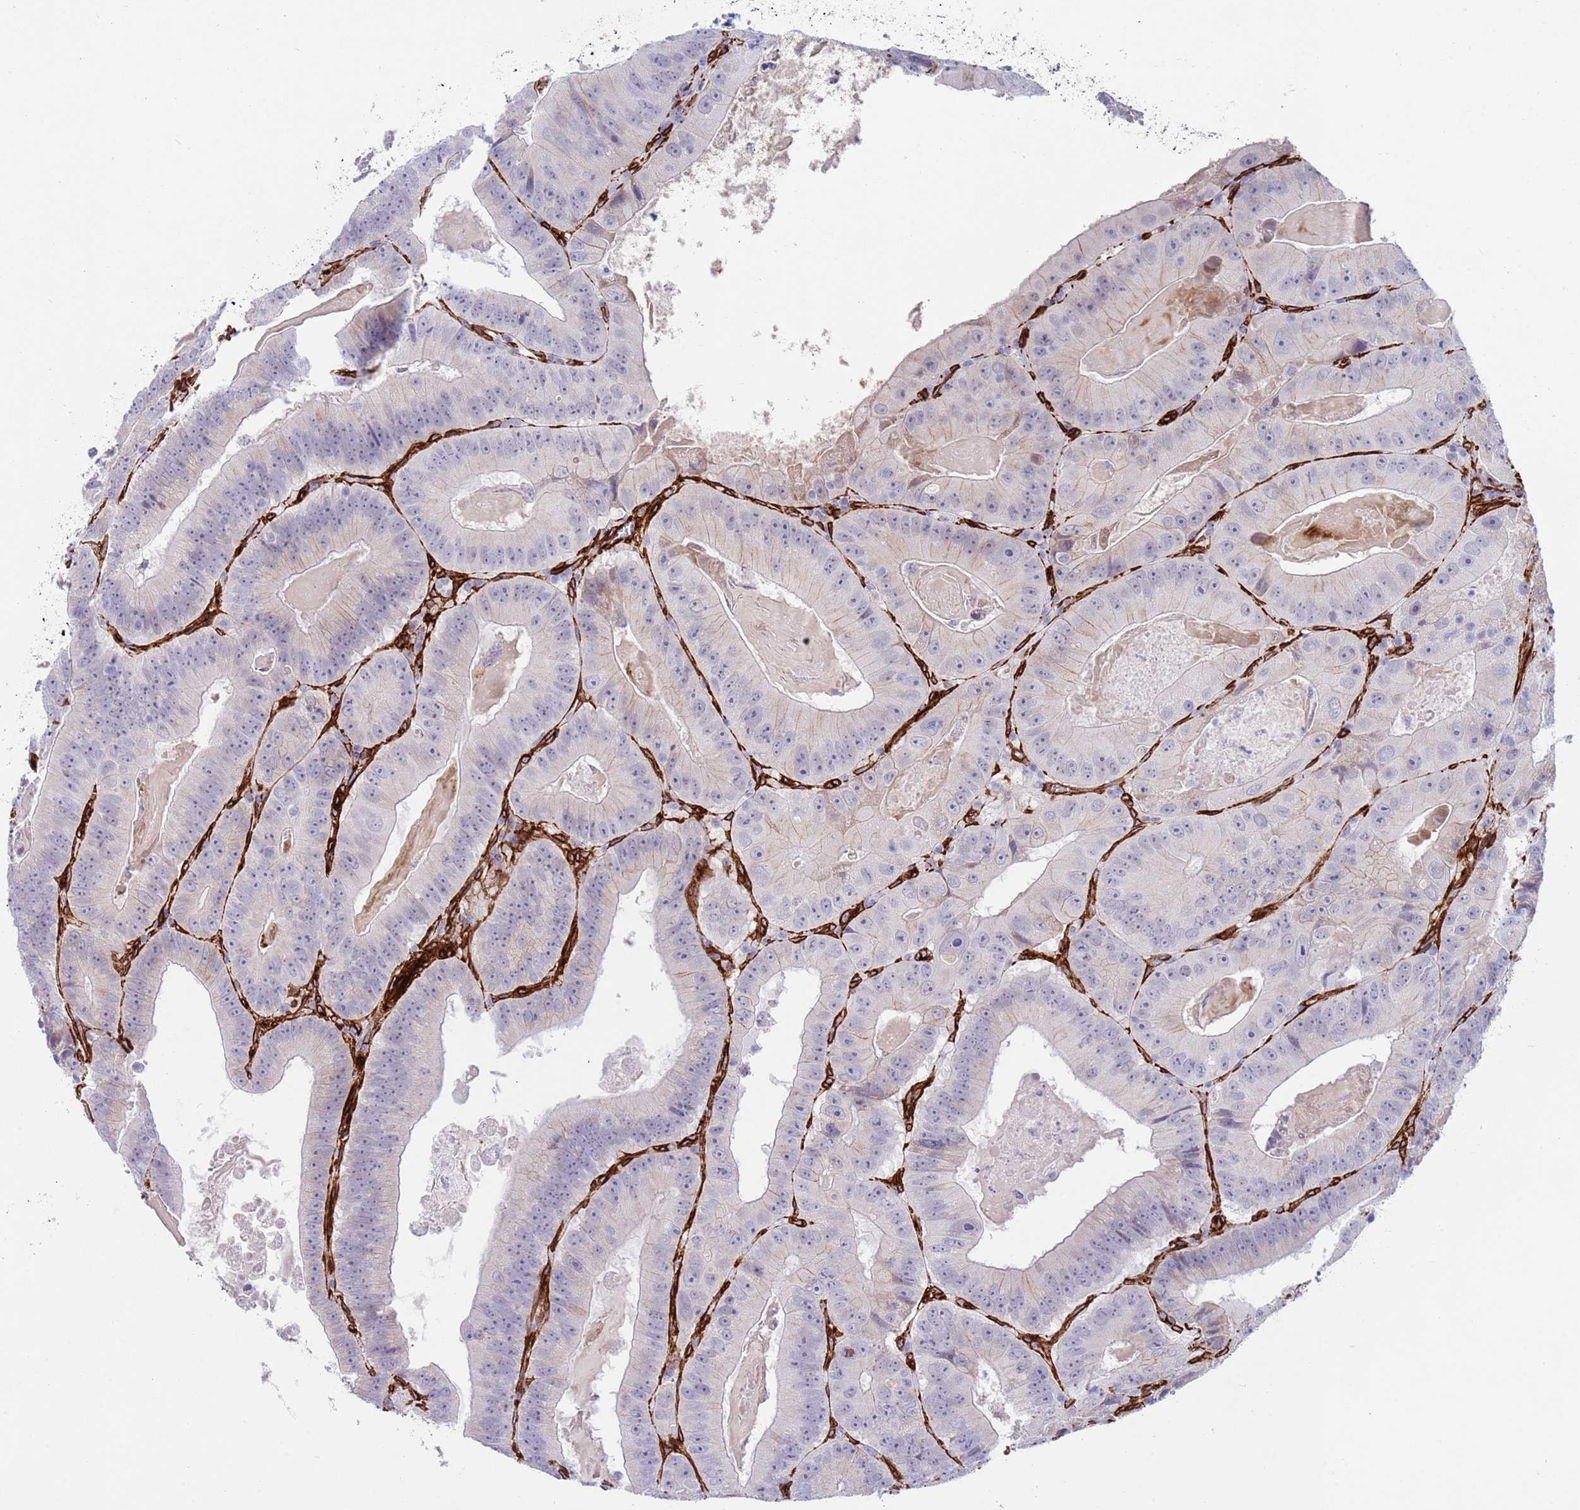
{"staining": {"intensity": "negative", "quantity": "none", "location": "none"}, "tissue": "colorectal cancer", "cell_type": "Tumor cells", "image_type": "cancer", "snomed": [{"axis": "morphology", "description": "Adenocarcinoma, NOS"}, {"axis": "topography", "description": "Colon"}], "caption": "Histopathology image shows no significant protein positivity in tumor cells of colorectal cancer (adenocarcinoma).", "gene": "CAV2", "patient": {"sex": "female", "age": 86}}